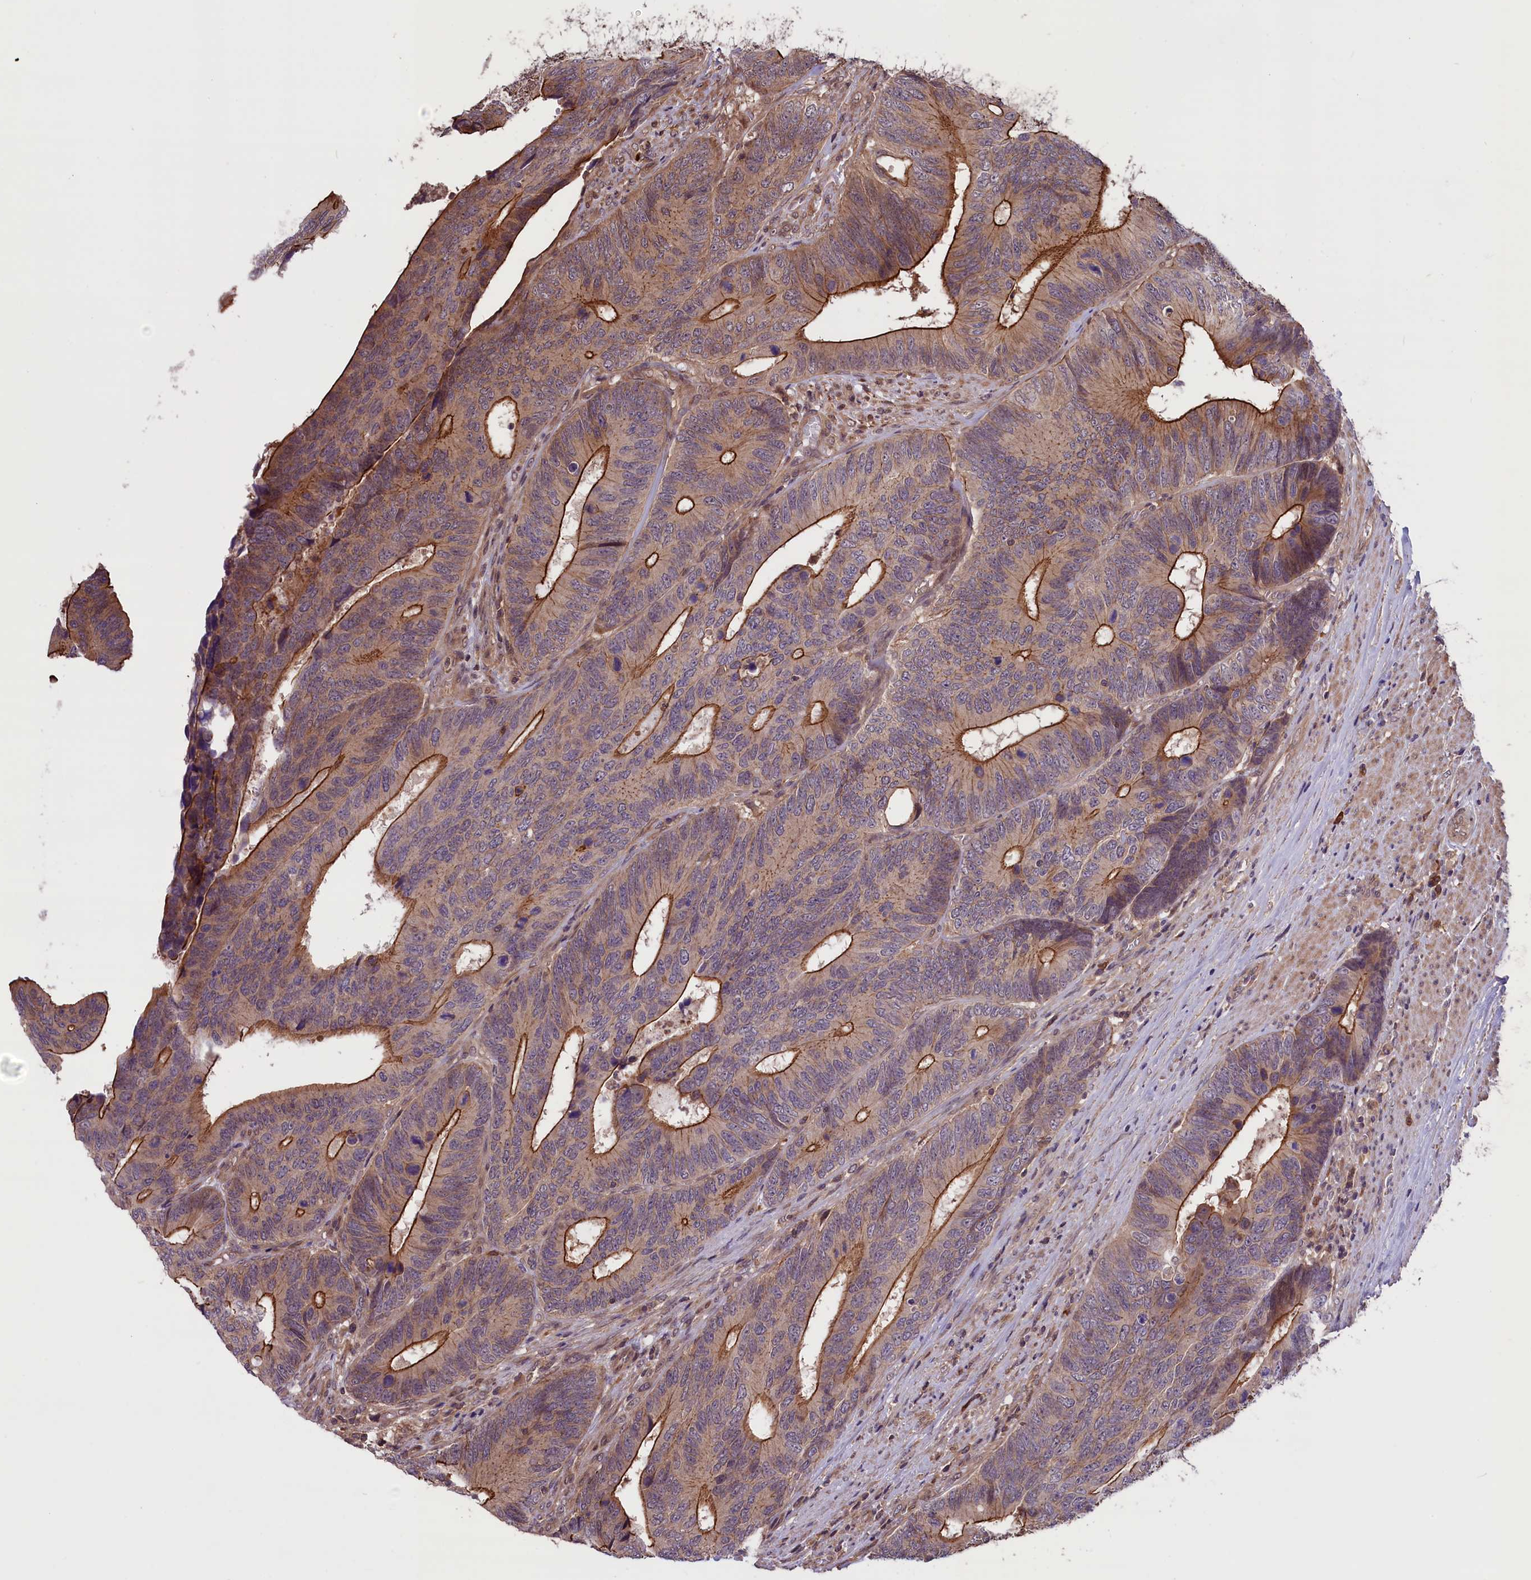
{"staining": {"intensity": "strong", "quantity": ">75%", "location": "cytoplasmic/membranous"}, "tissue": "colorectal cancer", "cell_type": "Tumor cells", "image_type": "cancer", "snomed": [{"axis": "morphology", "description": "Adenocarcinoma, NOS"}, {"axis": "topography", "description": "Colon"}], "caption": "Immunohistochemistry (IHC) photomicrograph of human adenocarcinoma (colorectal) stained for a protein (brown), which demonstrates high levels of strong cytoplasmic/membranous staining in approximately >75% of tumor cells.", "gene": "RIC8A", "patient": {"sex": "male", "age": 87}}